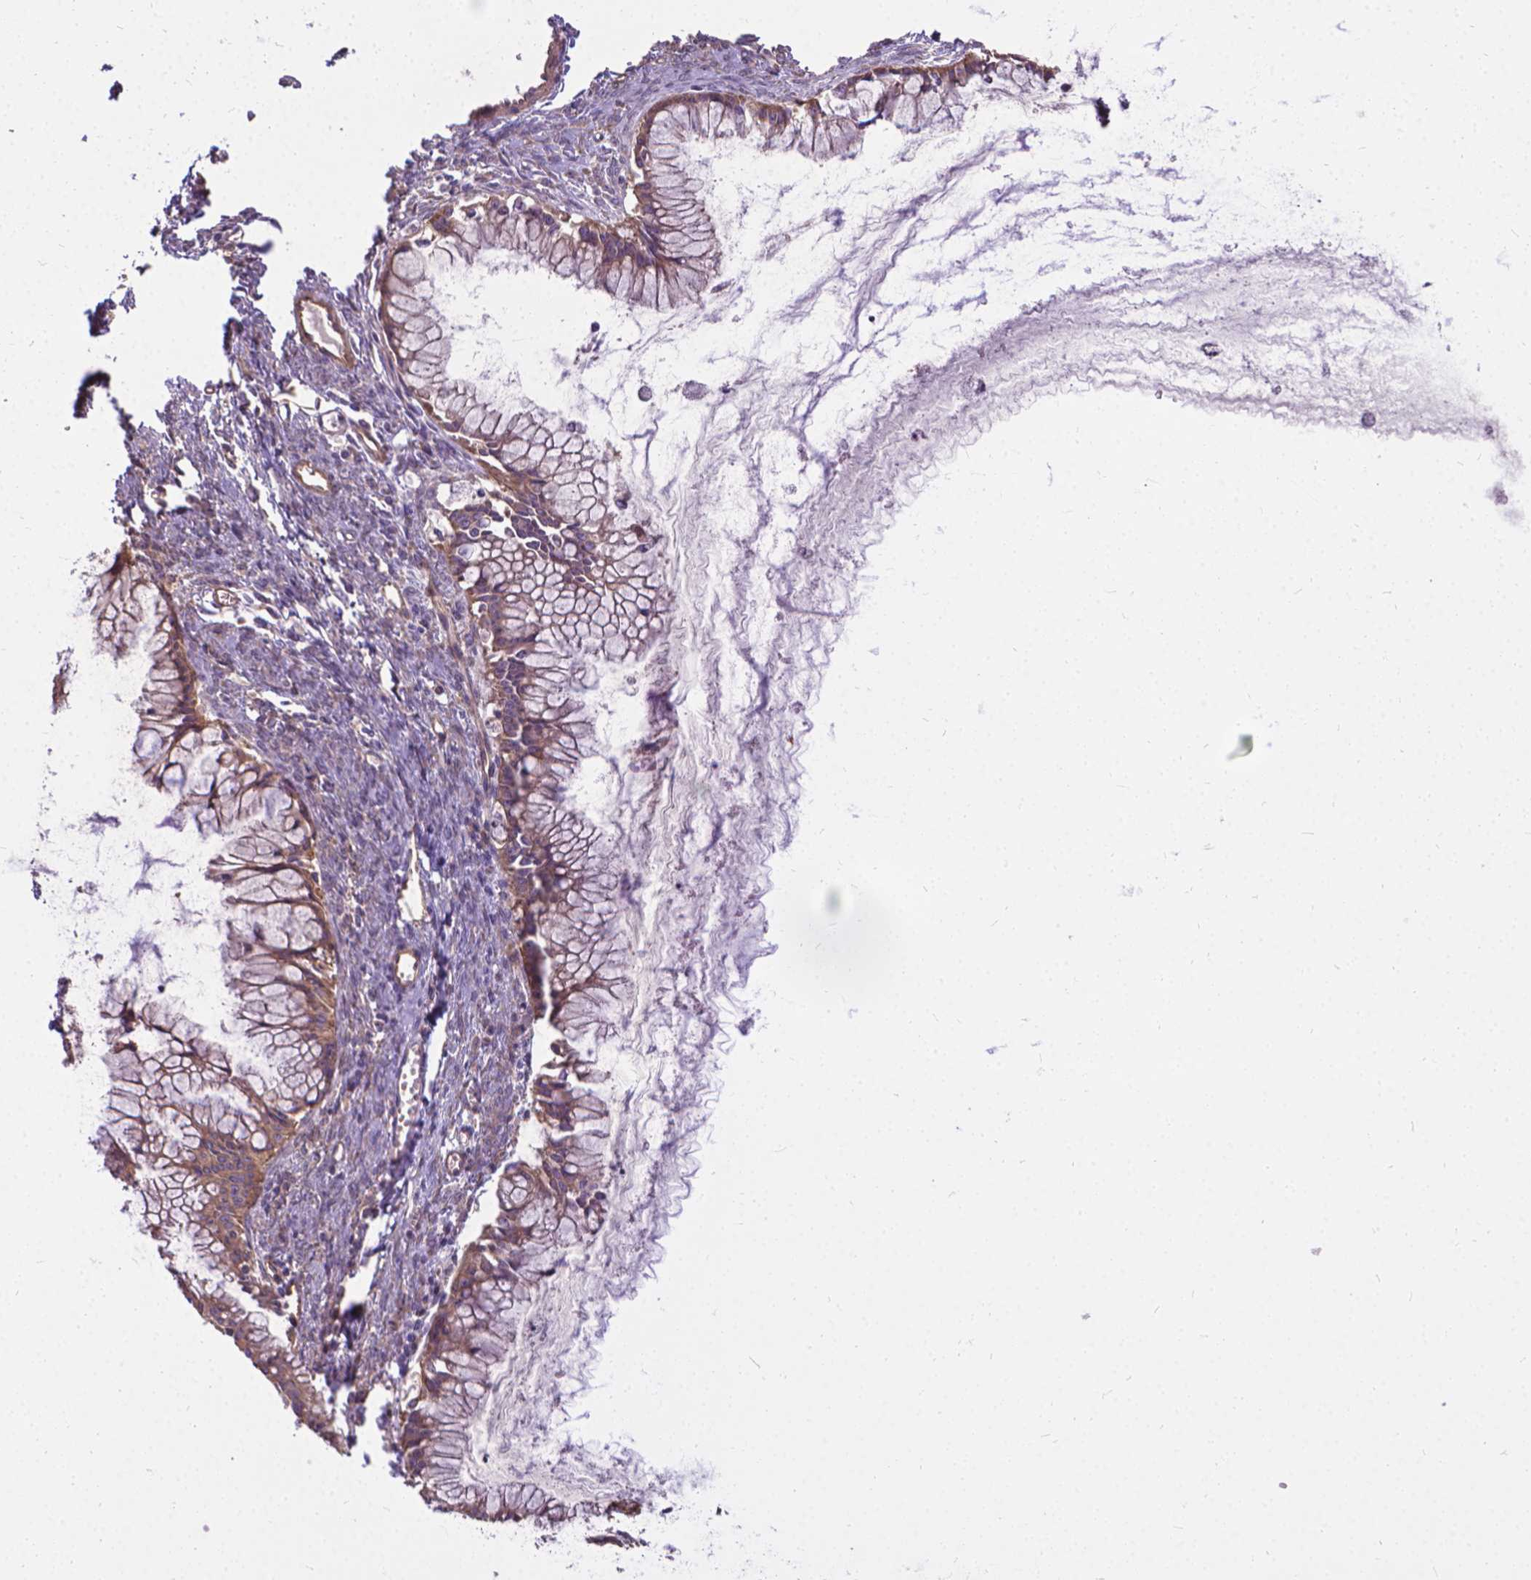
{"staining": {"intensity": "moderate", "quantity": ">75%", "location": "cytoplasmic/membranous"}, "tissue": "ovarian cancer", "cell_type": "Tumor cells", "image_type": "cancer", "snomed": [{"axis": "morphology", "description": "Cystadenocarcinoma, mucinous, NOS"}, {"axis": "topography", "description": "Ovary"}], "caption": "Protein expression analysis of mucinous cystadenocarcinoma (ovarian) reveals moderate cytoplasmic/membranous expression in about >75% of tumor cells.", "gene": "CFAP299", "patient": {"sex": "female", "age": 41}}